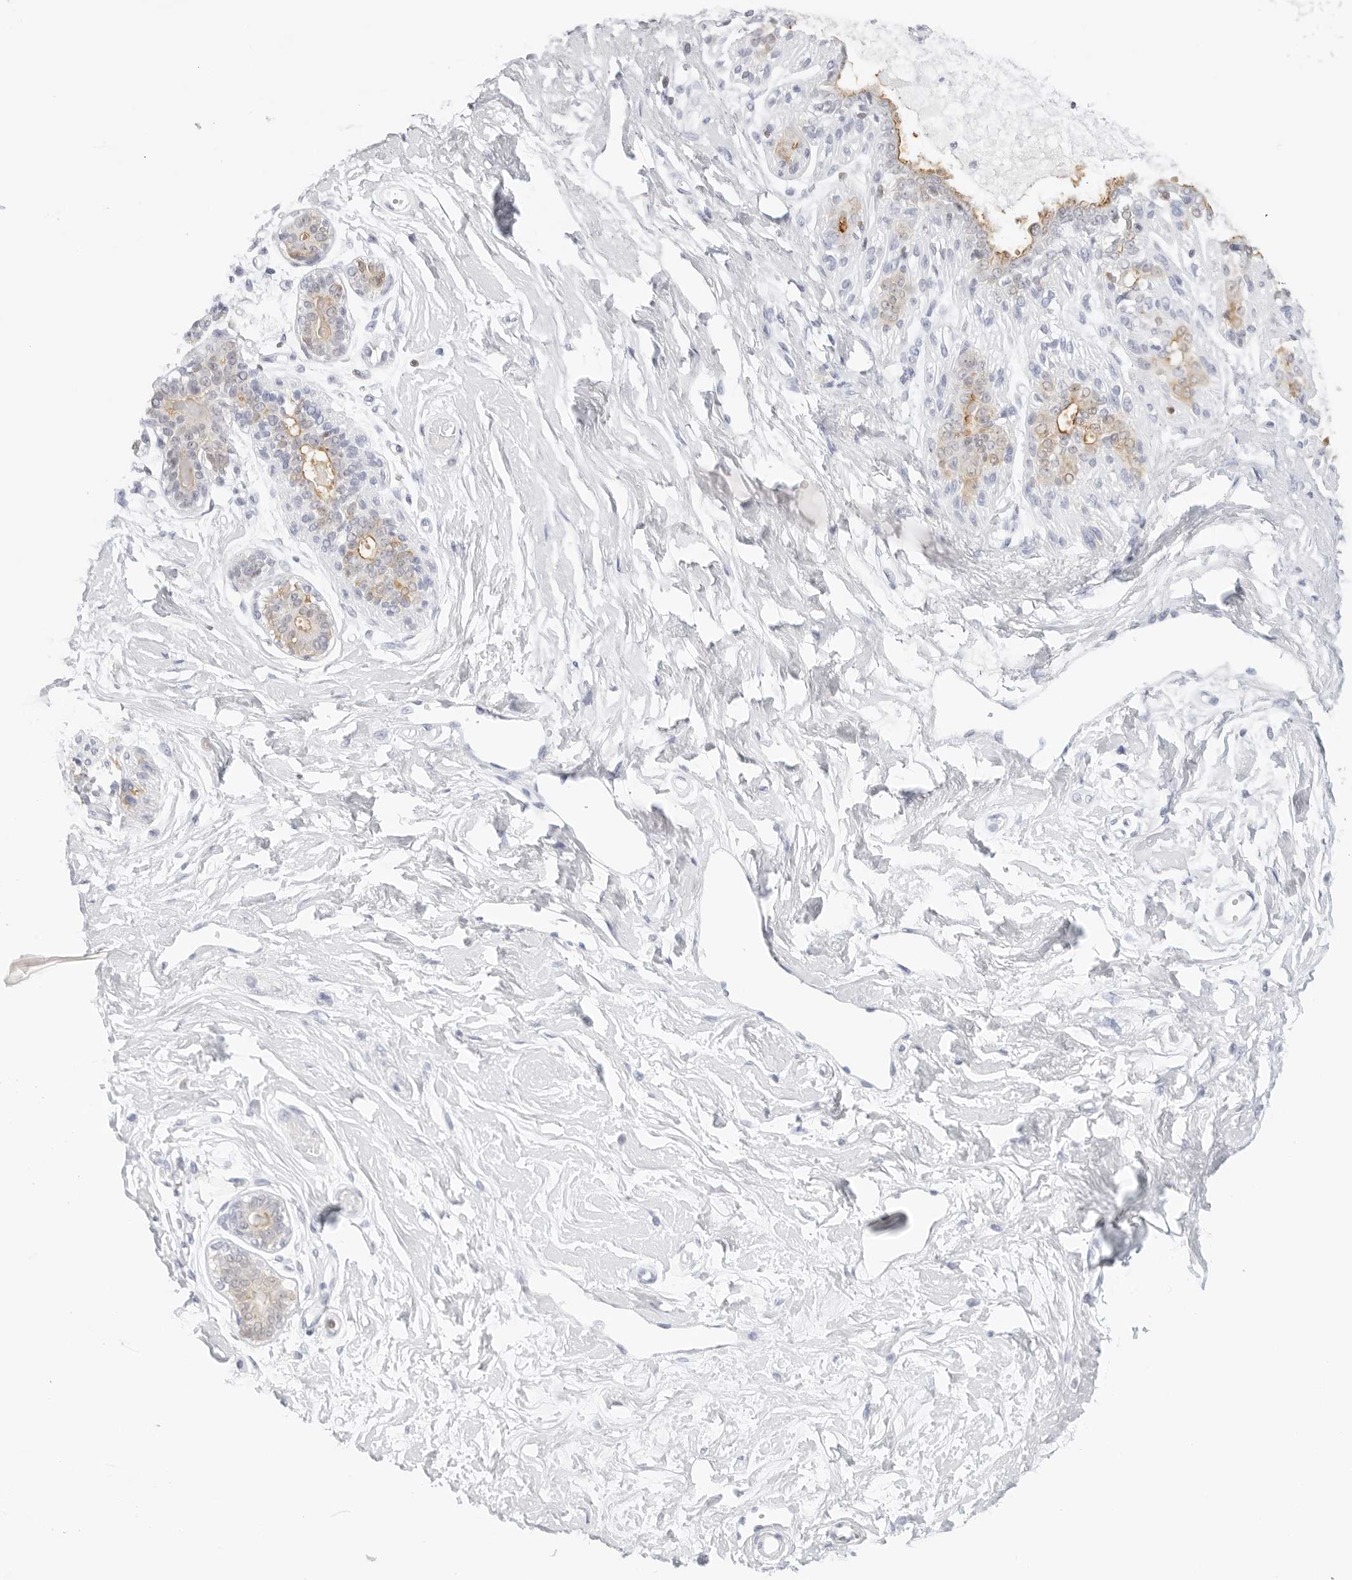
{"staining": {"intensity": "negative", "quantity": "none", "location": "none"}, "tissue": "breast", "cell_type": "Adipocytes", "image_type": "normal", "snomed": [{"axis": "morphology", "description": "Normal tissue, NOS"}, {"axis": "topography", "description": "Breast"}], "caption": "IHC of unremarkable breast demonstrates no expression in adipocytes.", "gene": "SLC9A3R1", "patient": {"sex": "female", "age": 45}}